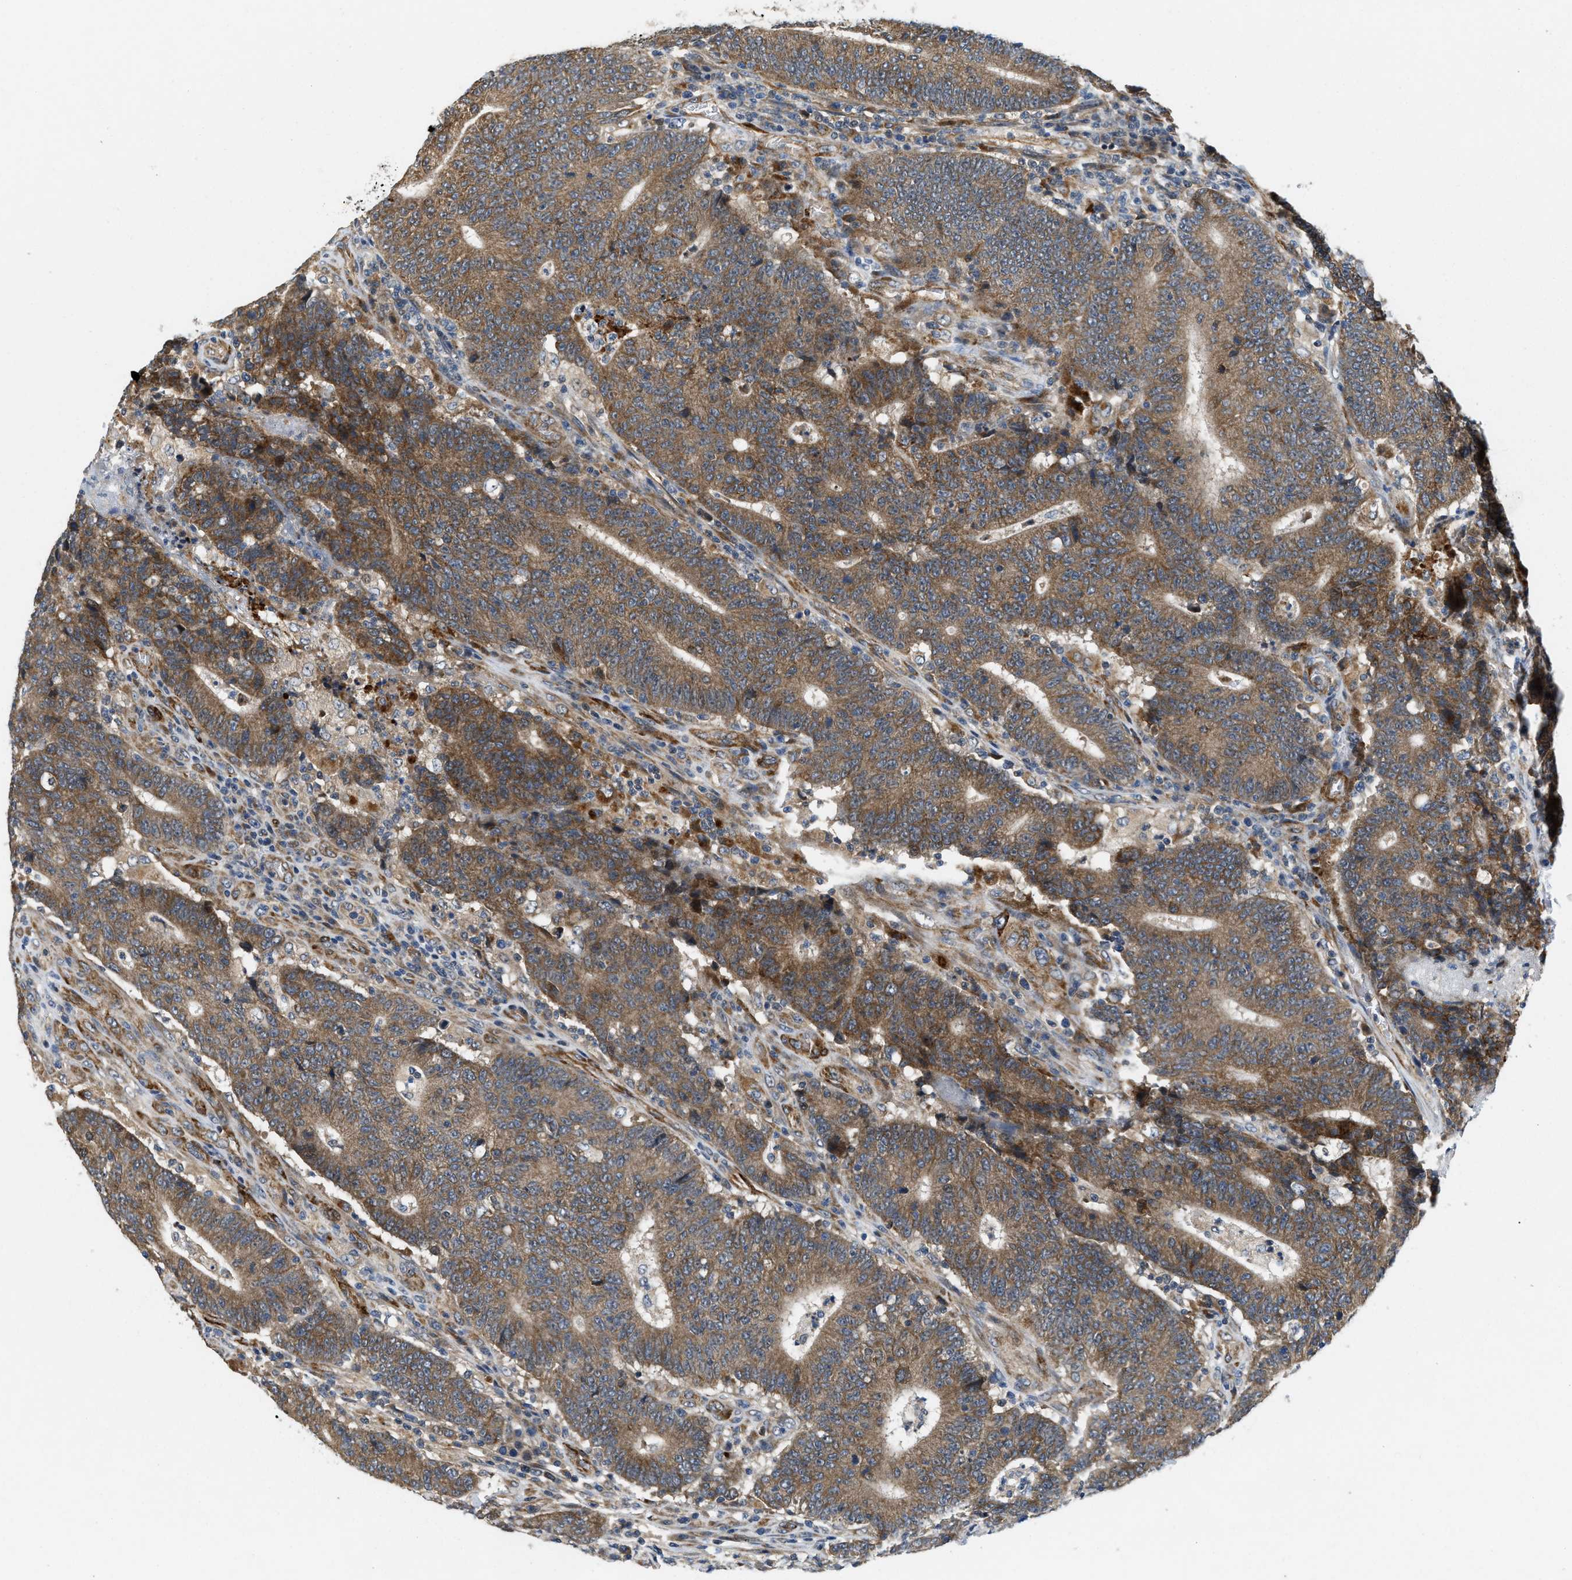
{"staining": {"intensity": "moderate", "quantity": ">75%", "location": "cytoplasmic/membranous"}, "tissue": "colorectal cancer", "cell_type": "Tumor cells", "image_type": "cancer", "snomed": [{"axis": "morphology", "description": "Normal tissue, NOS"}, {"axis": "morphology", "description": "Adenocarcinoma, NOS"}, {"axis": "topography", "description": "Colon"}], "caption": "Colorectal adenocarcinoma stained for a protein shows moderate cytoplasmic/membranous positivity in tumor cells. The protein of interest is shown in brown color, while the nuclei are stained blue.", "gene": "ZNF599", "patient": {"sex": "female", "age": 75}}